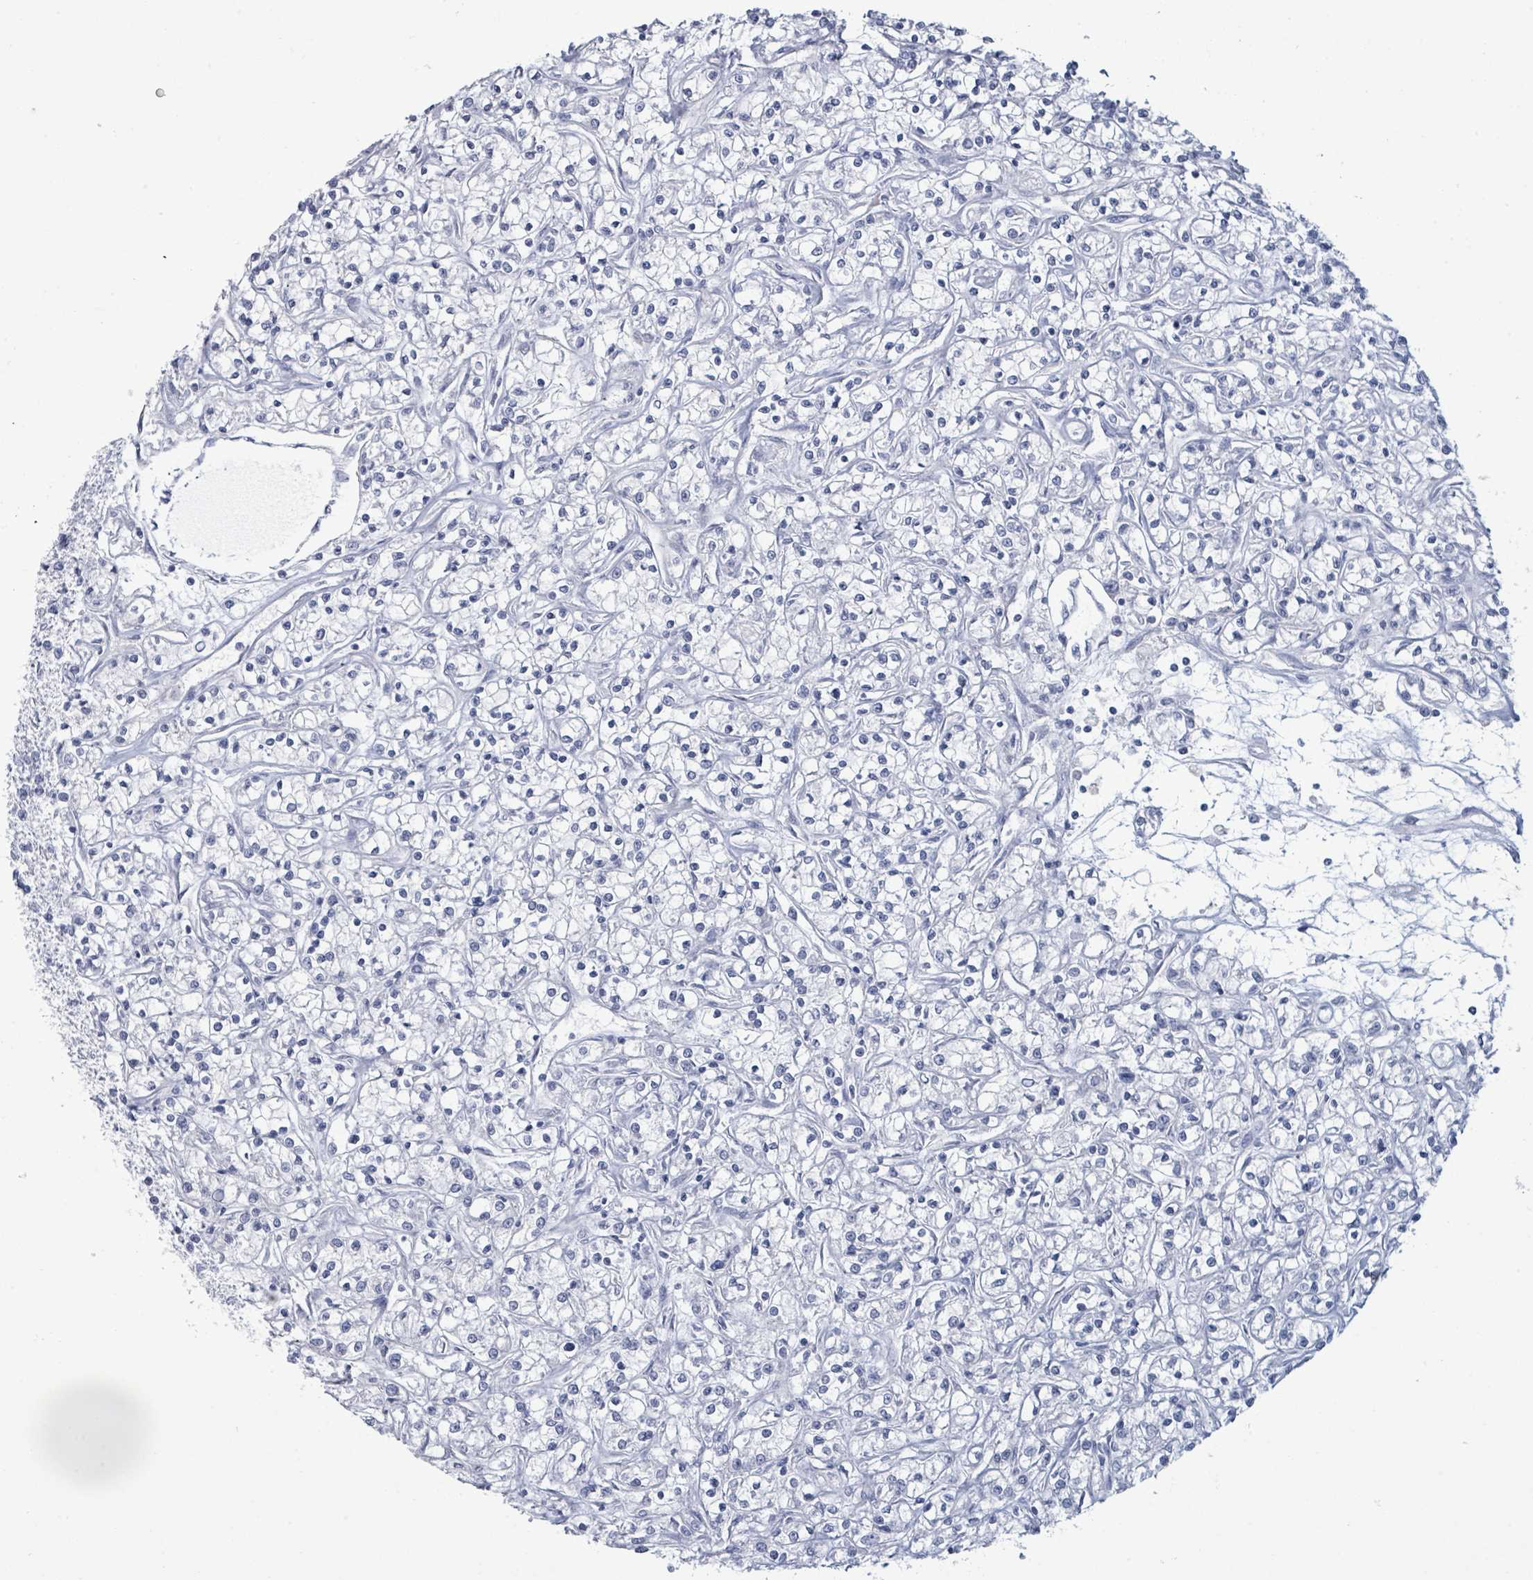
{"staining": {"intensity": "negative", "quantity": "none", "location": "none"}, "tissue": "renal cancer", "cell_type": "Tumor cells", "image_type": "cancer", "snomed": [{"axis": "morphology", "description": "Adenocarcinoma, NOS"}, {"axis": "topography", "description": "Kidney"}], "caption": "DAB immunohistochemical staining of renal cancer (adenocarcinoma) demonstrates no significant expression in tumor cells. (Brightfield microscopy of DAB immunohistochemistry (IHC) at high magnification).", "gene": "PGA3", "patient": {"sex": "female", "age": 59}}